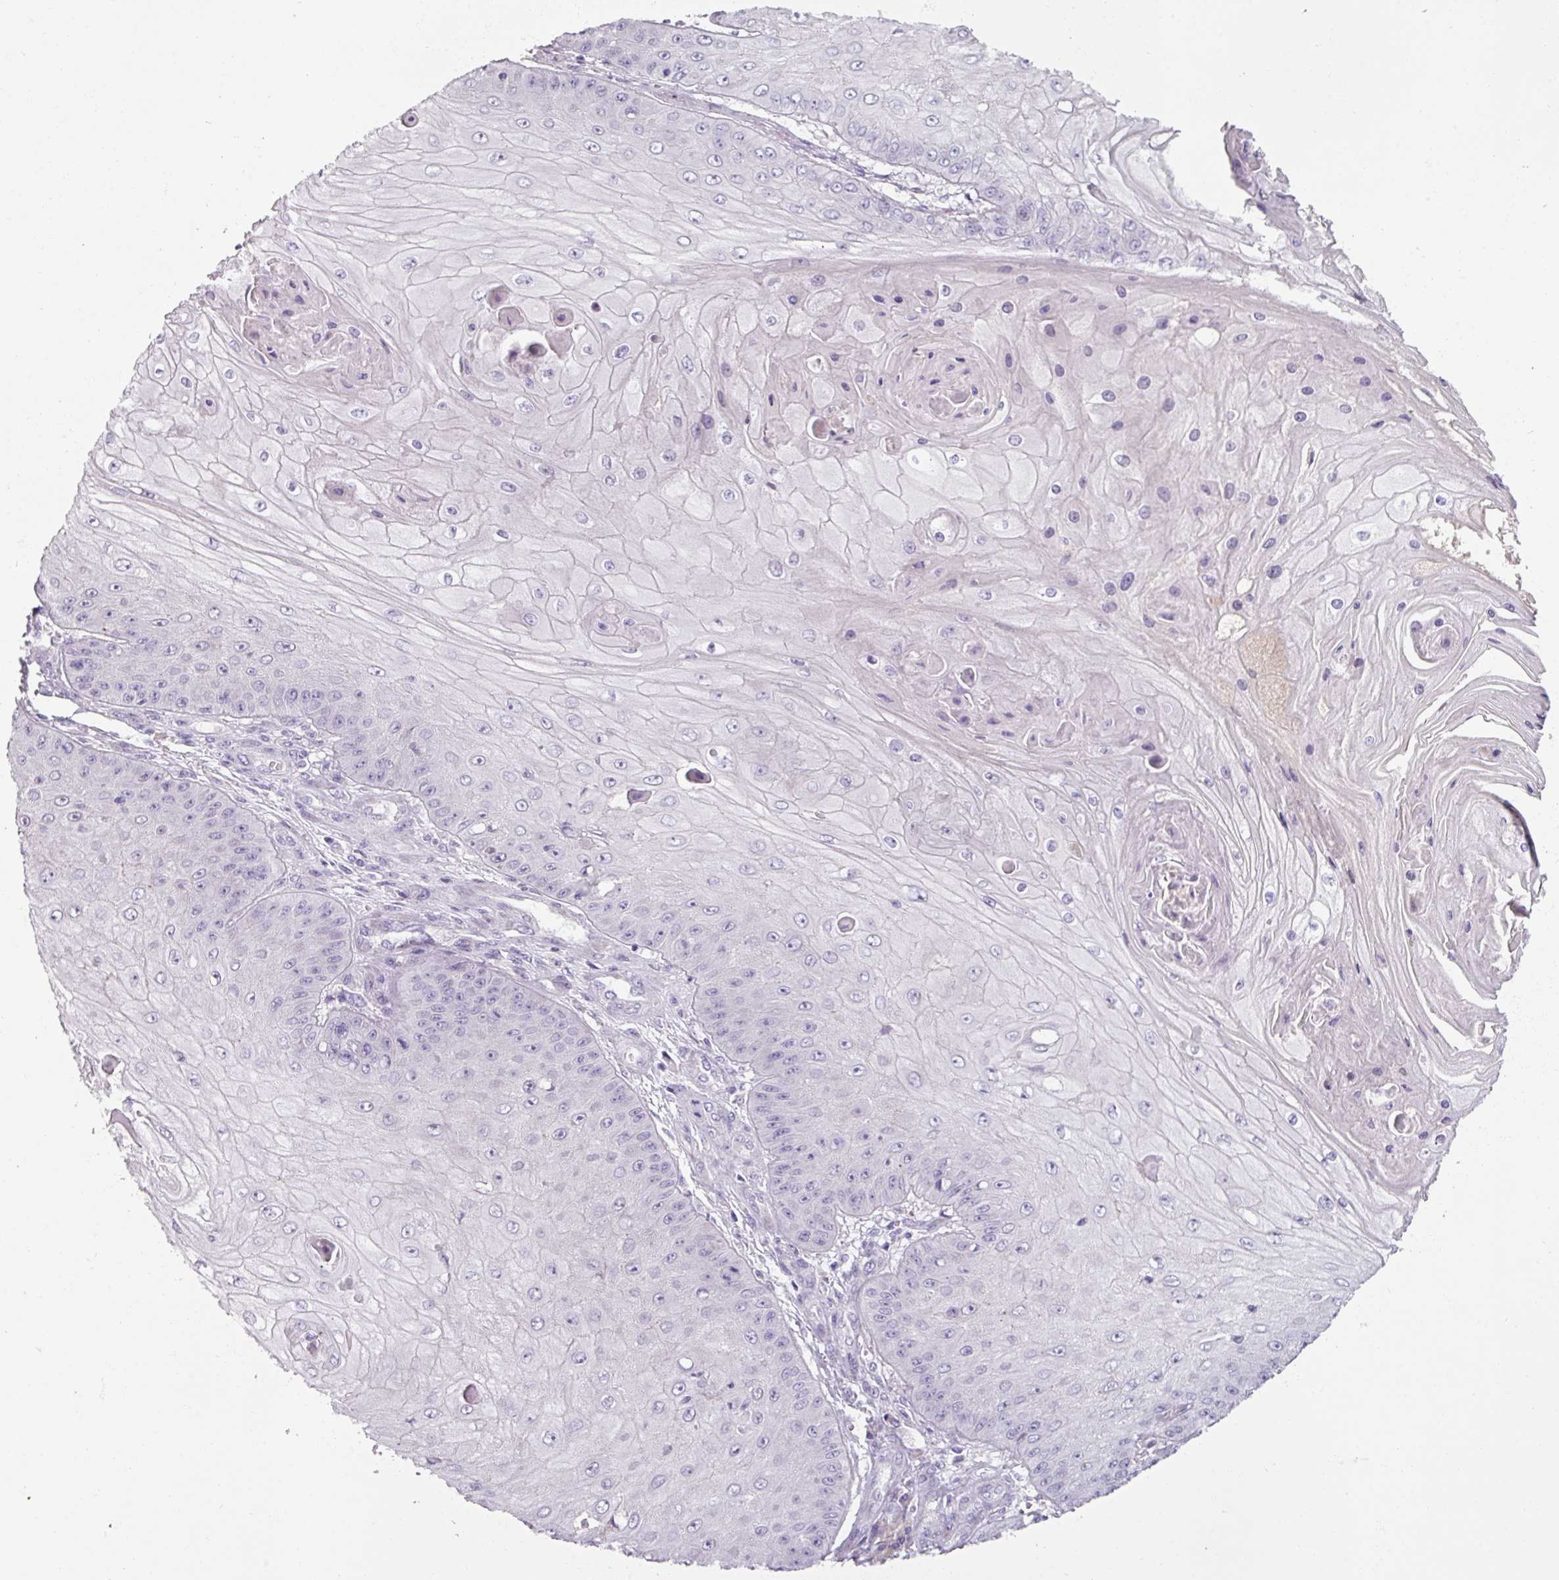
{"staining": {"intensity": "negative", "quantity": "none", "location": "none"}, "tissue": "skin cancer", "cell_type": "Tumor cells", "image_type": "cancer", "snomed": [{"axis": "morphology", "description": "Squamous cell carcinoma, NOS"}, {"axis": "topography", "description": "Skin"}], "caption": "An image of squamous cell carcinoma (skin) stained for a protein shows no brown staining in tumor cells.", "gene": "SMIM11", "patient": {"sex": "male", "age": 70}}